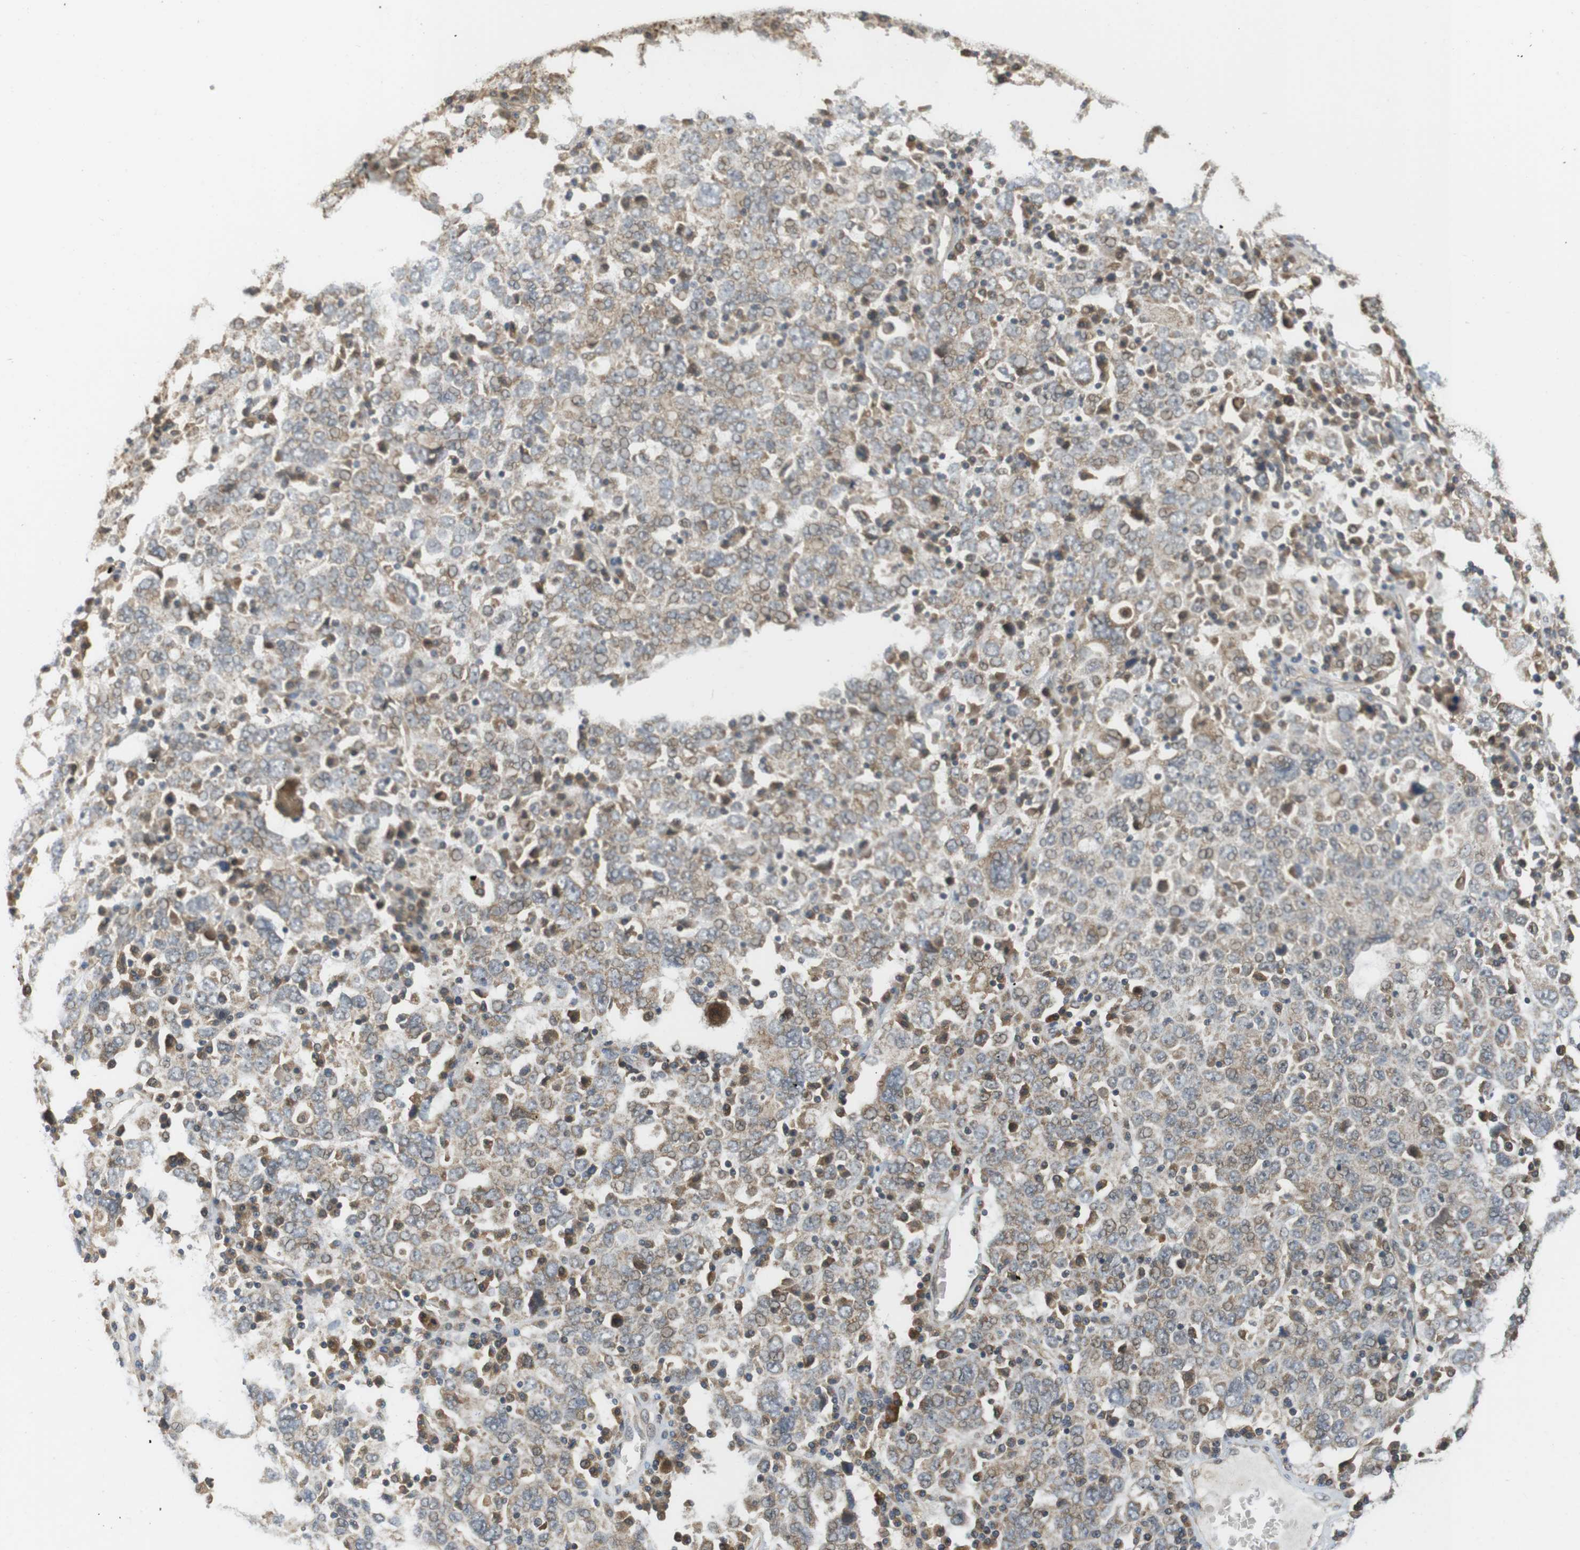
{"staining": {"intensity": "moderate", "quantity": "25%-75%", "location": "cytoplasmic/membranous"}, "tissue": "ovarian cancer", "cell_type": "Tumor cells", "image_type": "cancer", "snomed": [{"axis": "morphology", "description": "Carcinoma, endometroid"}, {"axis": "topography", "description": "Ovary"}], "caption": "The photomicrograph exhibits a brown stain indicating the presence of a protein in the cytoplasmic/membranous of tumor cells in ovarian cancer.", "gene": "RNF130", "patient": {"sex": "female", "age": 62}}